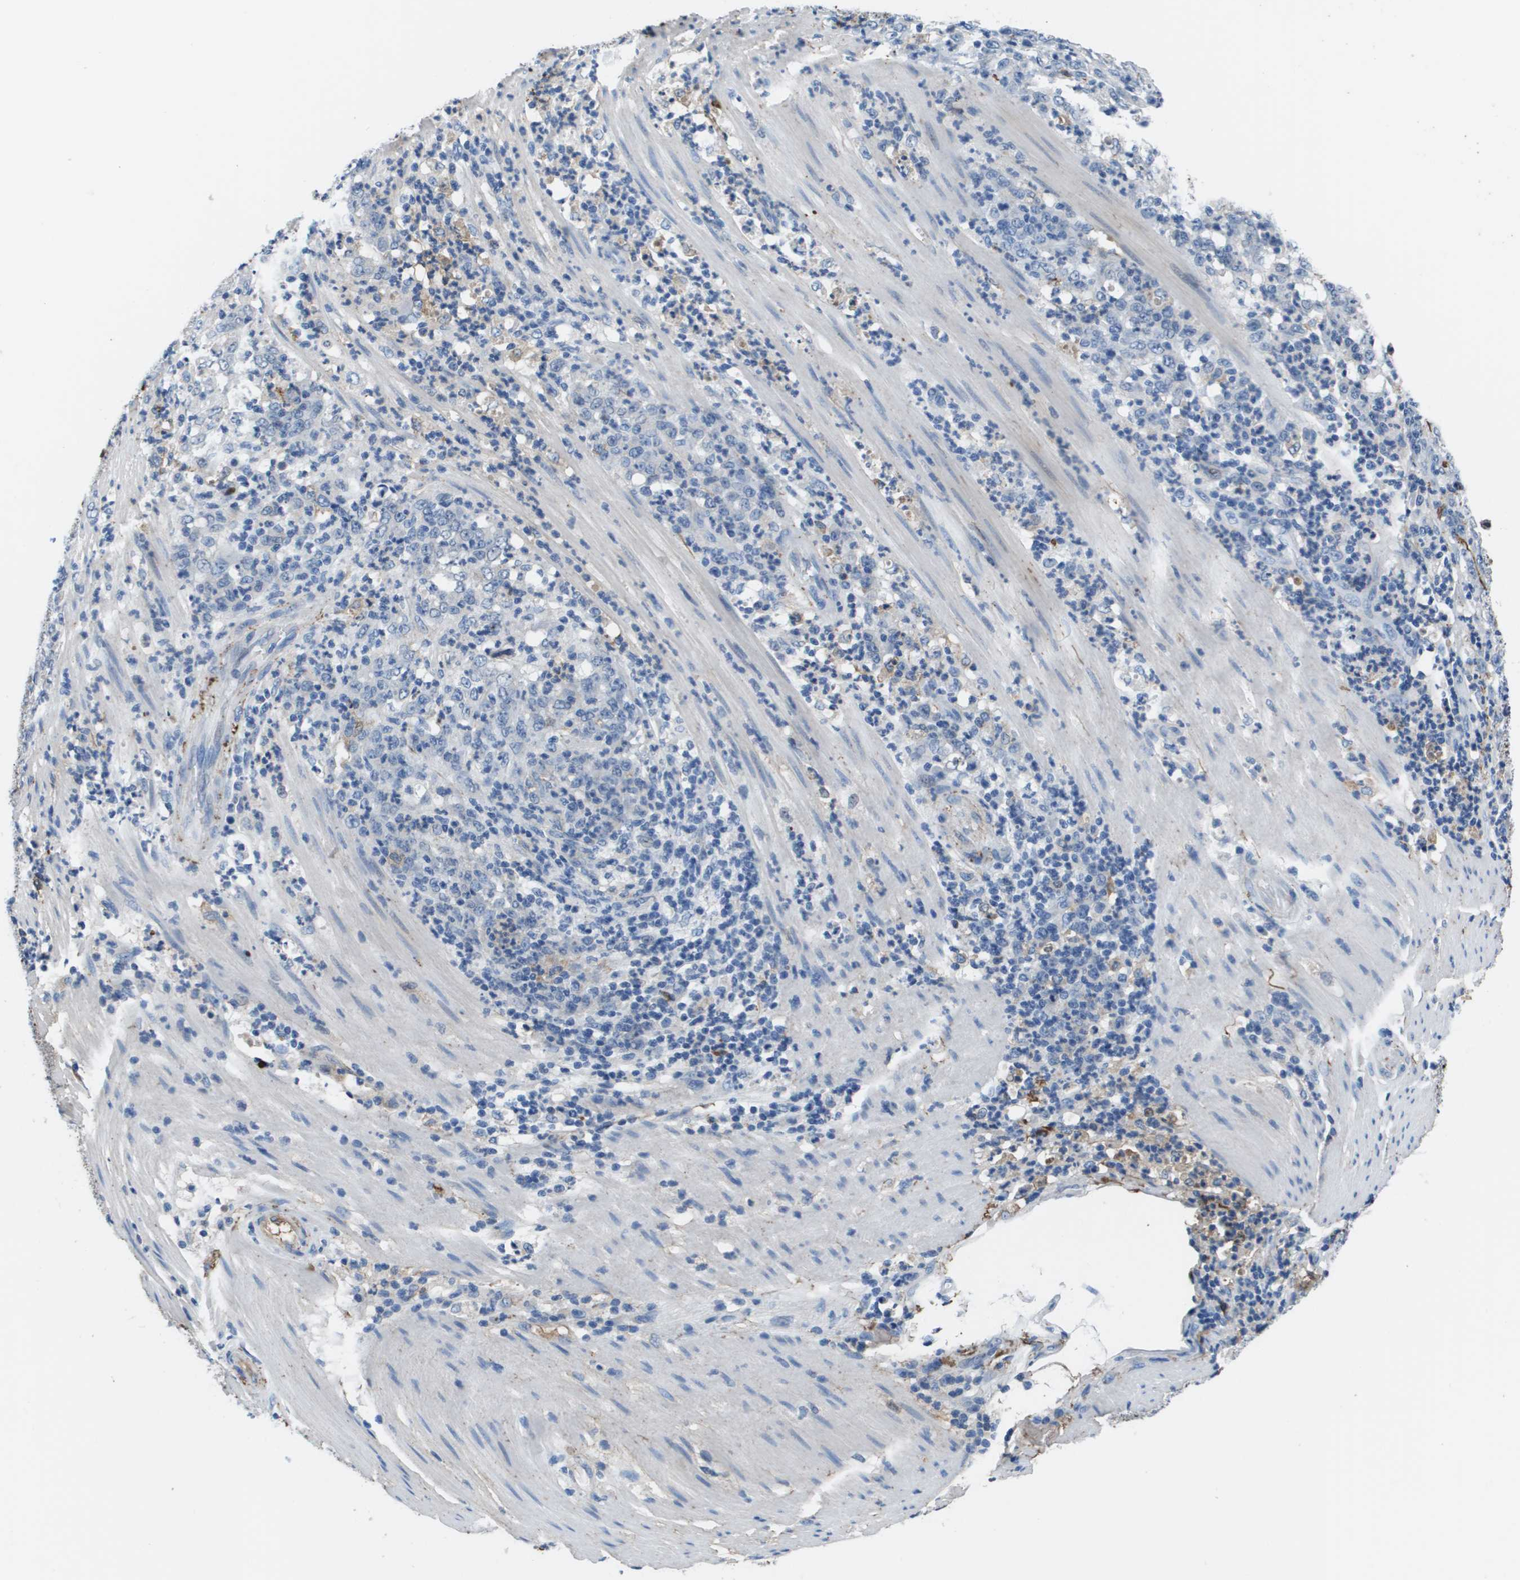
{"staining": {"intensity": "negative", "quantity": "none", "location": "none"}, "tissue": "stomach cancer", "cell_type": "Tumor cells", "image_type": "cancer", "snomed": [{"axis": "morphology", "description": "Adenocarcinoma, NOS"}, {"axis": "topography", "description": "Stomach, lower"}], "caption": "IHC photomicrograph of neoplastic tissue: adenocarcinoma (stomach) stained with DAB exhibits no significant protein expression in tumor cells.", "gene": "VTN", "patient": {"sex": "female", "age": 71}}